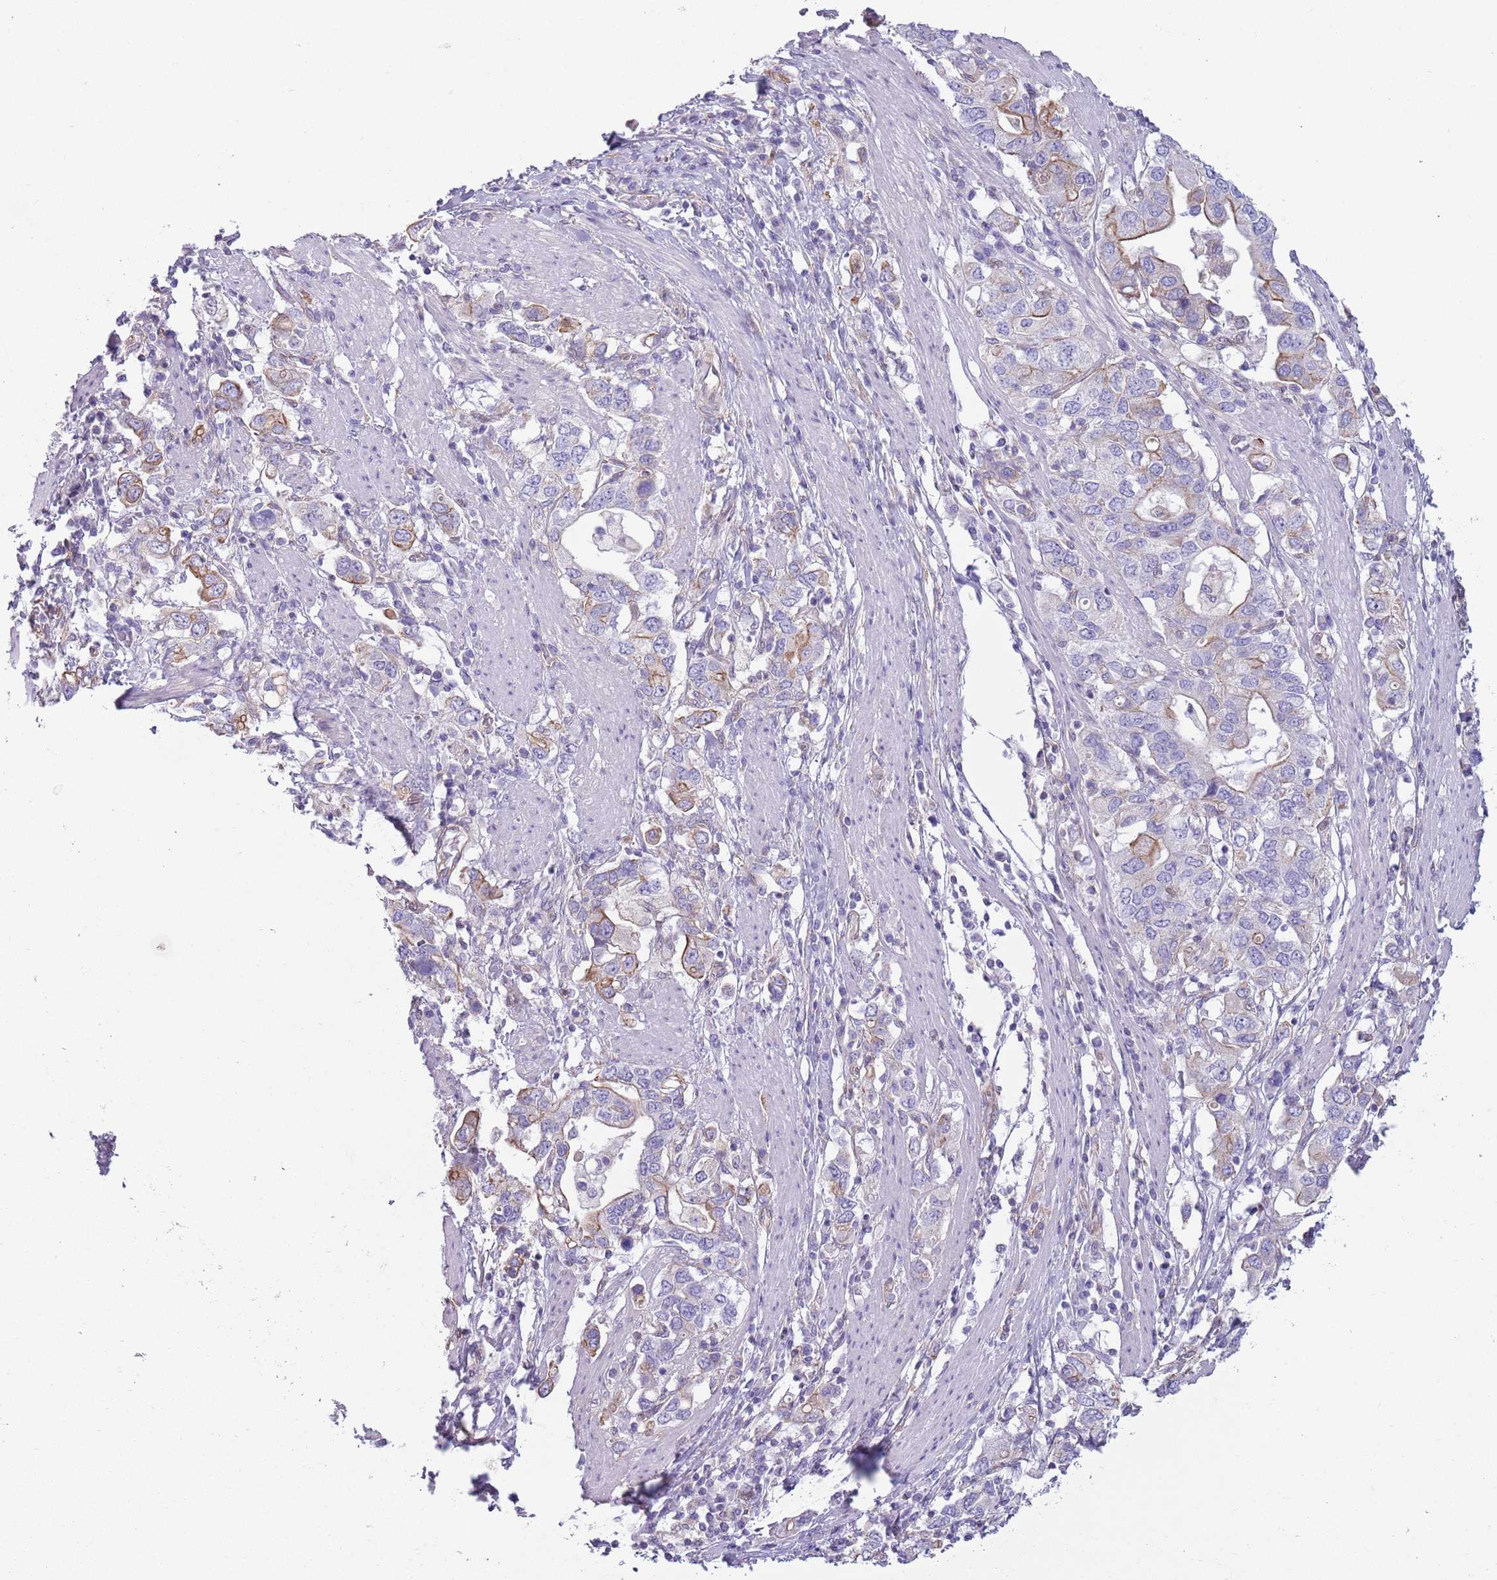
{"staining": {"intensity": "moderate", "quantity": "<25%", "location": "cytoplasmic/membranous"}, "tissue": "stomach cancer", "cell_type": "Tumor cells", "image_type": "cancer", "snomed": [{"axis": "morphology", "description": "Adenocarcinoma, NOS"}, {"axis": "topography", "description": "Stomach, upper"}, {"axis": "topography", "description": "Stomach"}], "caption": "Stomach cancer stained with IHC reveals moderate cytoplasmic/membranous positivity in about <25% of tumor cells.", "gene": "RBP3", "patient": {"sex": "male", "age": 62}}